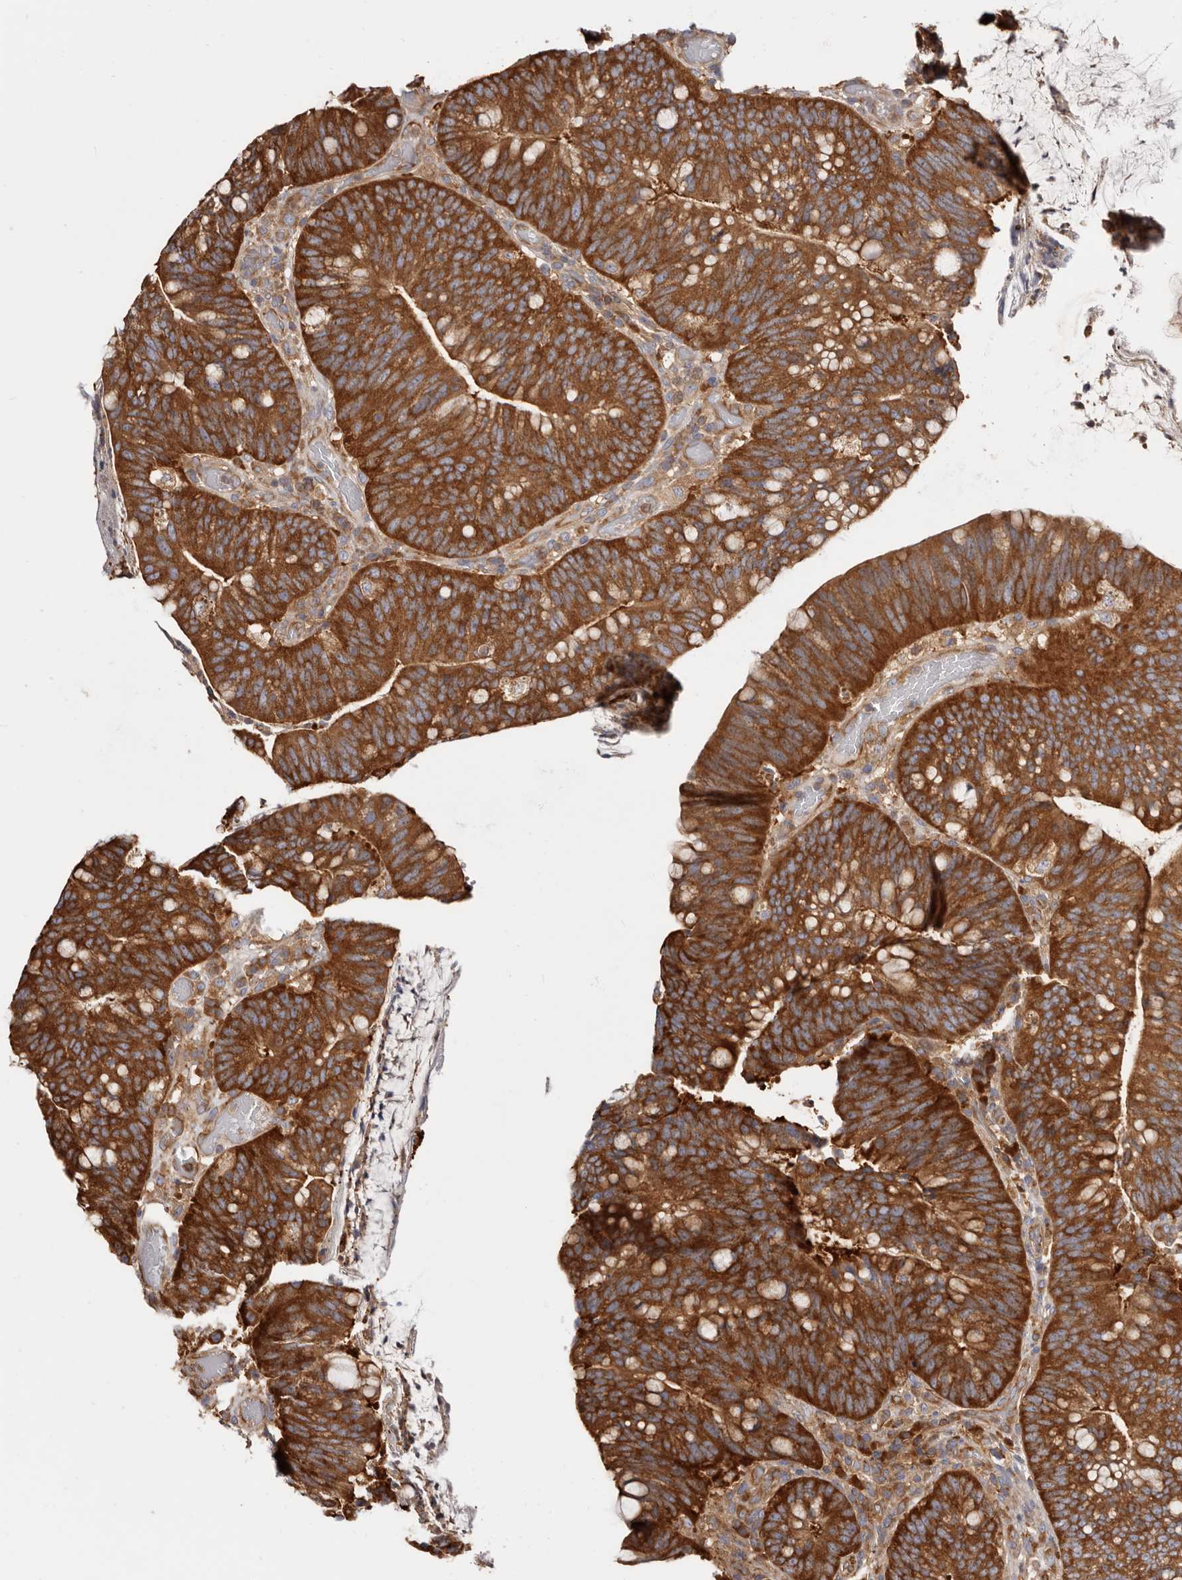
{"staining": {"intensity": "strong", "quantity": ">75%", "location": "cytoplasmic/membranous"}, "tissue": "colorectal cancer", "cell_type": "Tumor cells", "image_type": "cancer", "snomed": [{"axis": "morphology", "description": "Adenocarcinoma, NOS"}, {"axis": "topography", "description": "Colon"}], "caption": "Colorectal cancer (adenocarcinoma) stained for a protein (brown) demonstrates strong cytoplasmic/membranous positive positivity in about >75% of tumor cells.", "gene": "EPRS1", "patient": {"sex": "female", "age": 66}}